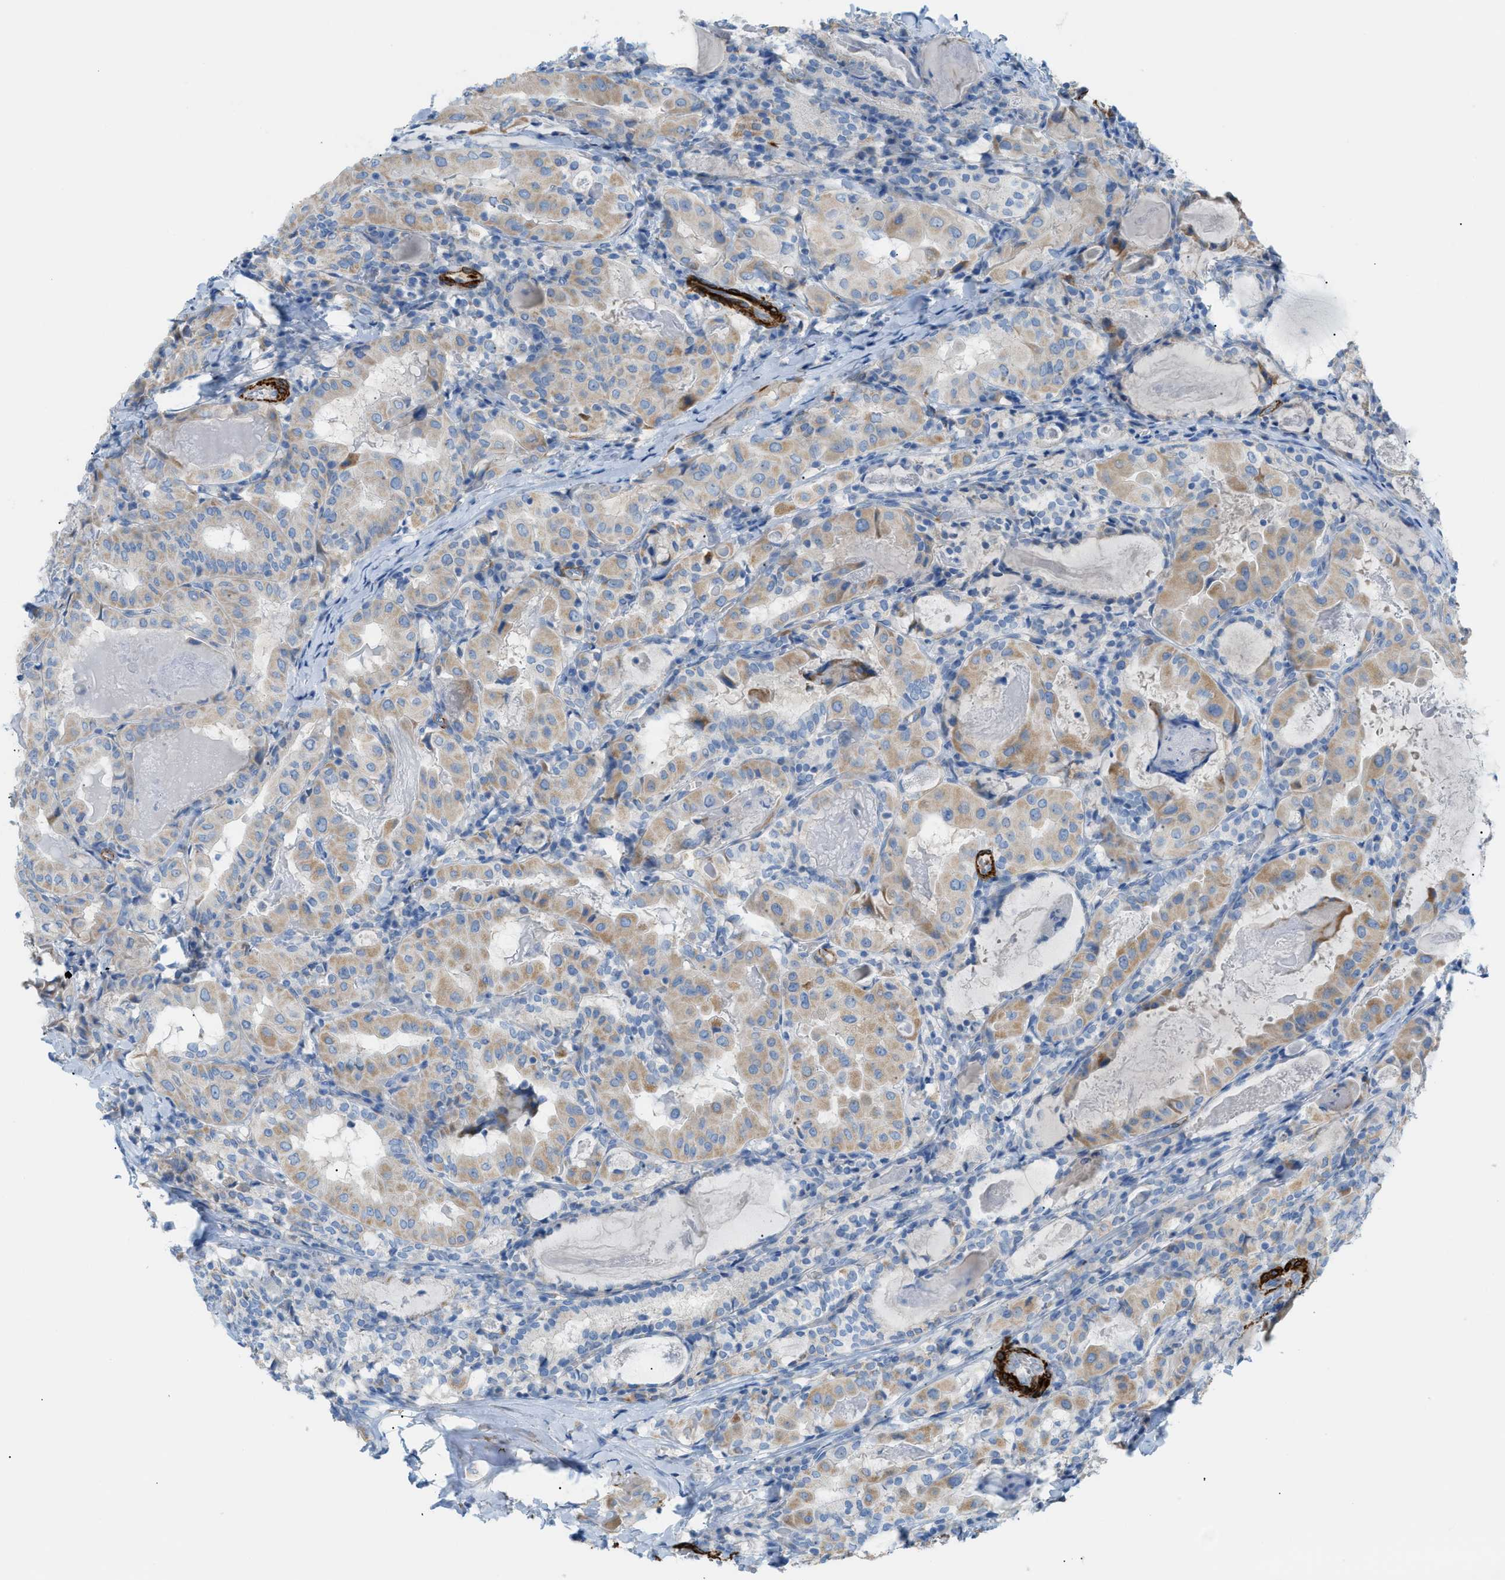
{"staining": {"intensity": "moderate", "quantity": "<25%", "location": "cytoplasmic/membranous"}, "tissue": "thyroid cancer", "cell_type": "Tumor cells", "image_type": "cancer", "snomed": [{"axis": "morphology", "description": "Papillary adenocarcinoma, NOS"}, {"axis": "topography", "description": "Thyroid gland"}], "caption": "Immunohistochemical staining of human thyroid papillary adenocarcinoma displays low levels of moderate cytoplasmic/membranous staining in about <25% of tumor cells. The staining was performed using DAB (3,3'-diaminobenzidine), with brown indicating positive protein expression. Nuclei are stained blue with hematoxylin.", "gene": "MYH11", "patient": {"sex": "female", "age": 42}}